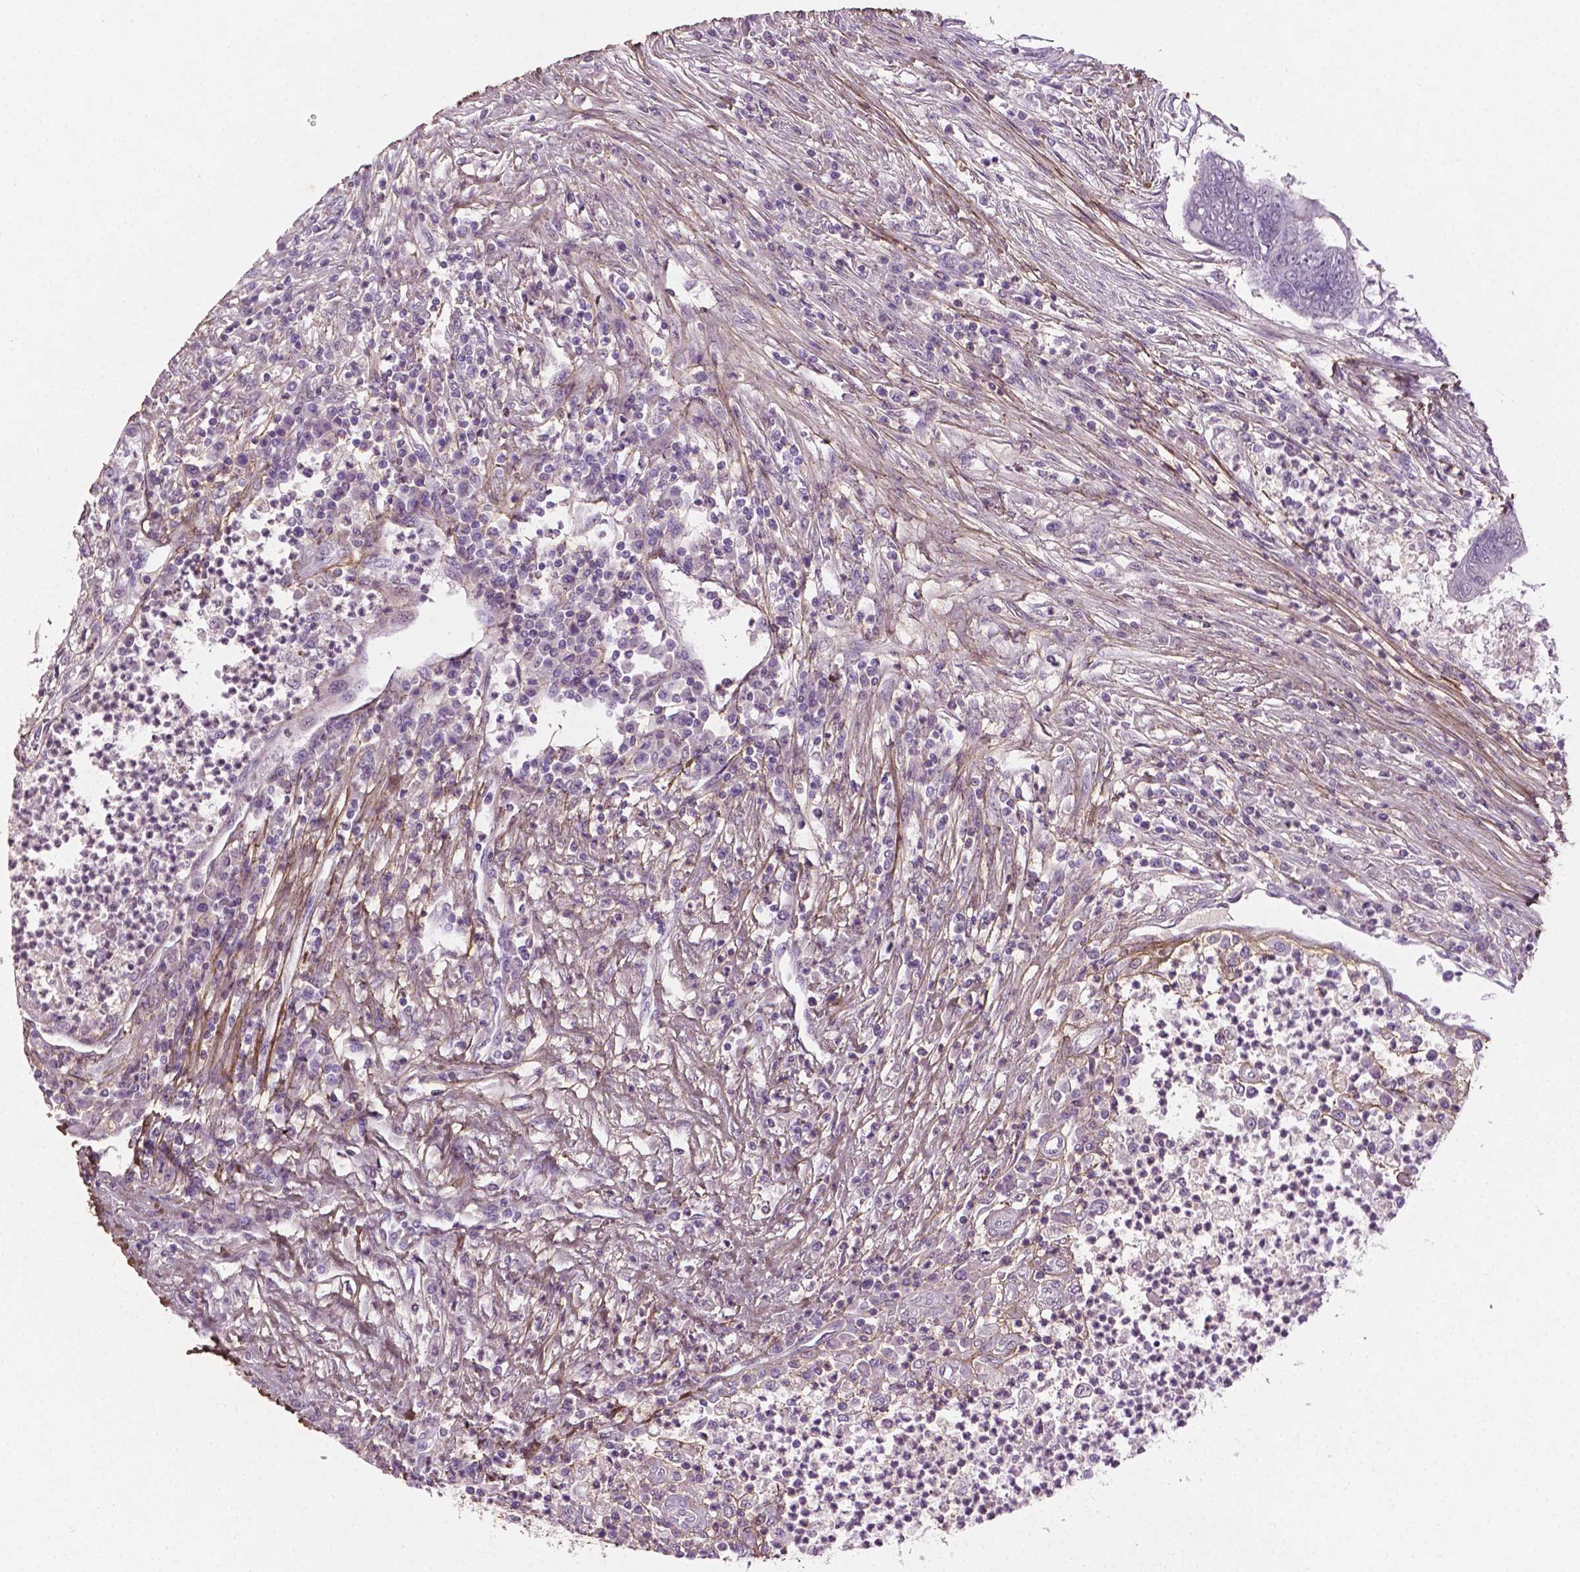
{"staining": {"intensity": "negative", "quantity": "none", "location": "none"}, "tissue": "colorectal cancer", "cell_type": "Tumor cells", "image_type": "cancer", "snomed": [{"axis": "morphology", "description": "Adenocarcinoma, NOS"}, {"axis": "topography", "description": "Colon"}], "caption": "Immunohistochemistry image of human colorectal adenocarcinoma stained for a protein (brown), which displays no expression in tumor cells. (DAB (3,3'-diaminobenzidine) IHC visualized using brightfield microscopy, high magnification).", "gene": "DLG2", "patient": {"sex": "female", "age": 67}}